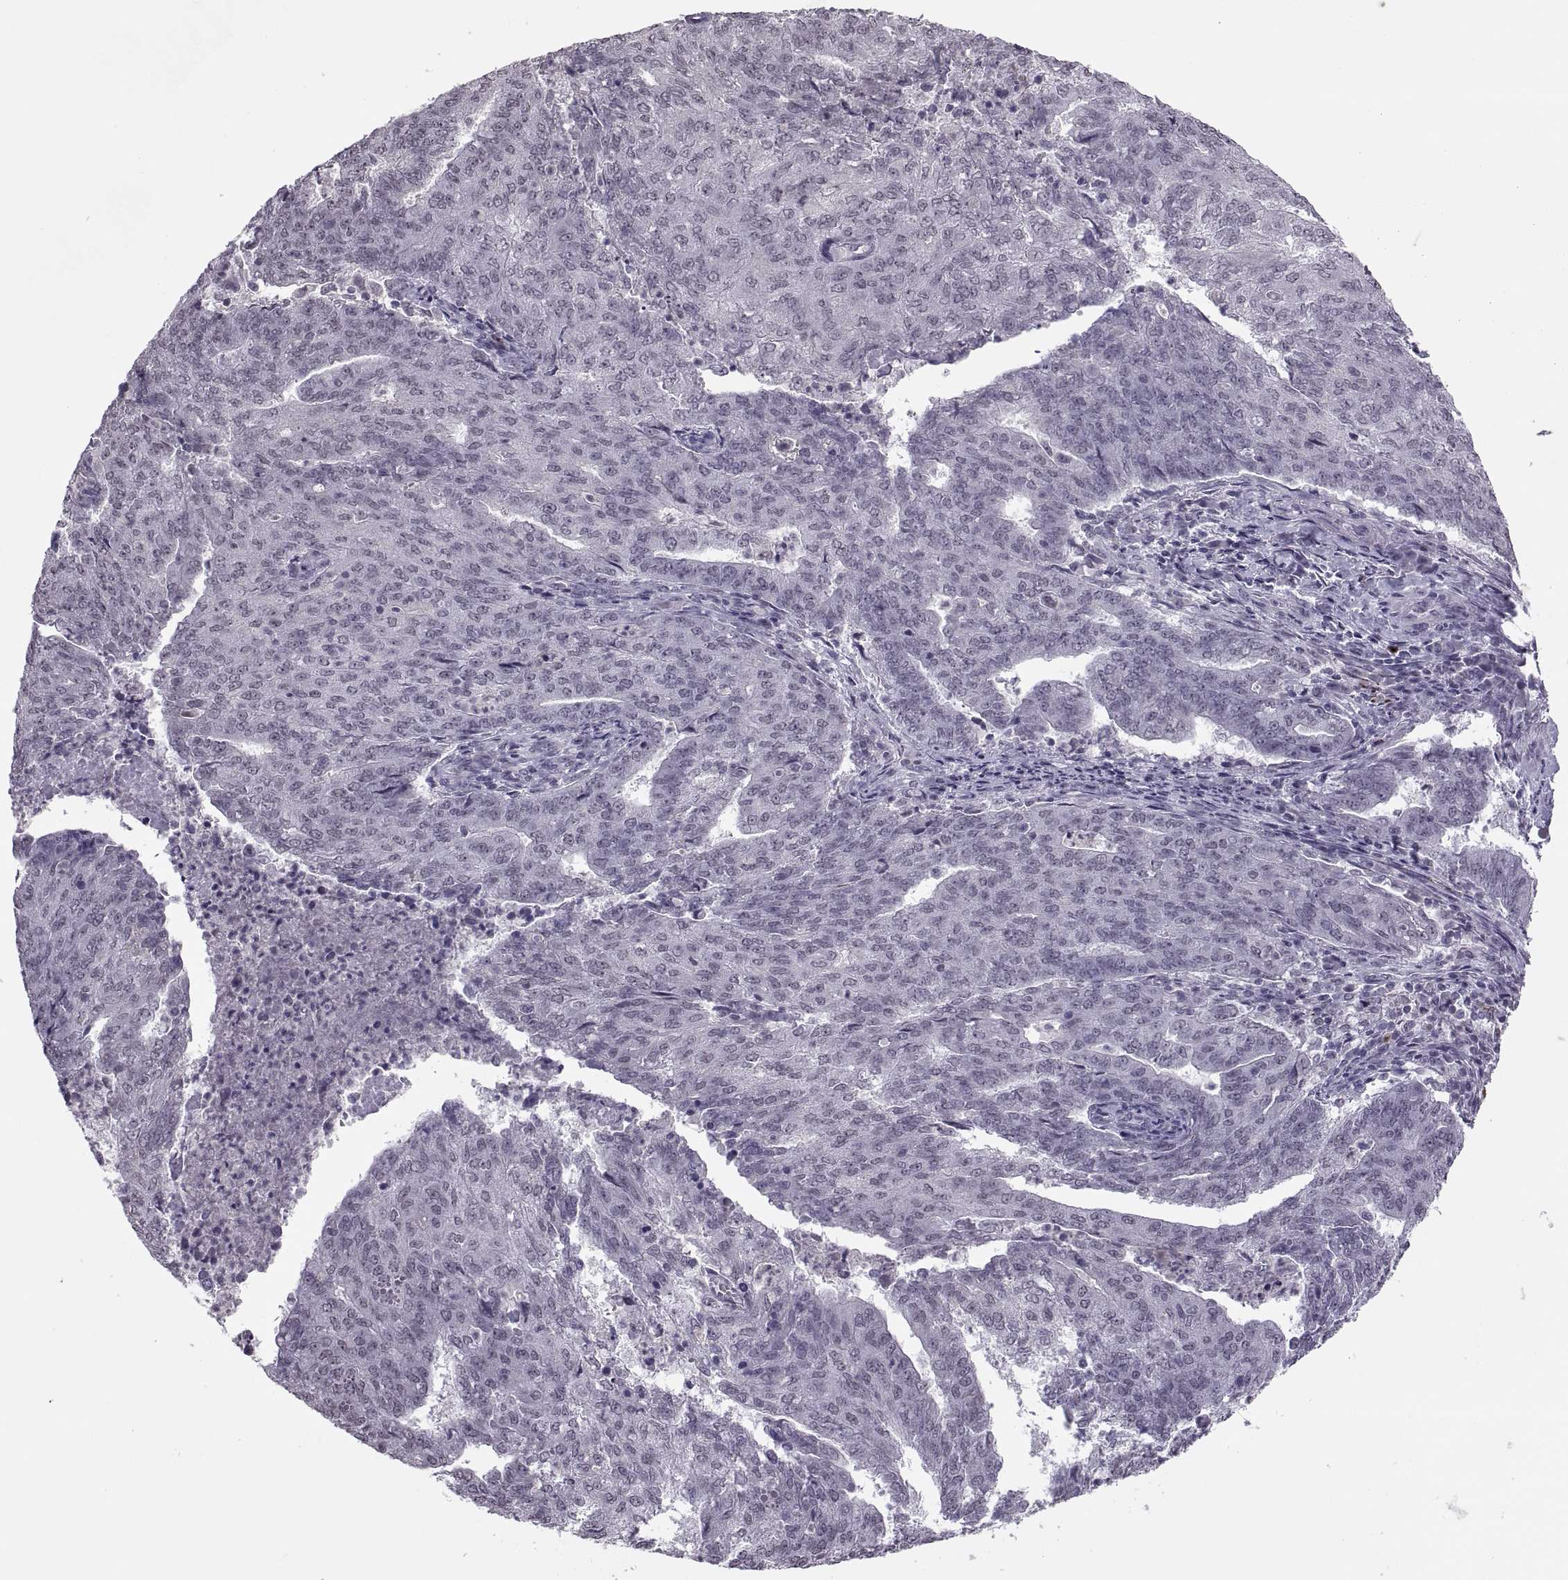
{"staining": {"intensity": "negative", "quantity": "none", "location": "none"}, "tissue": "endometrial cancer", "cell_type": "Tumor cells", "image_type": "cancer", "snomed": [{"axis": "morphology", "description": "Adenocarcinoma, NOS"}, {"axis": "topography", "description": "Endometrium"}], "caption": "Immunohistochemical staining of human endometrial cancer reveals no significant expression in tumor cells. (Stains: DAB (3,3'-diaminobenzidine) immunohistochemistry with hematoxylin counter stain, Microscopy: brightfield microscopy at high magnification).", "gene": "OTP", "patient": {"sex": "female", "age": 82}}